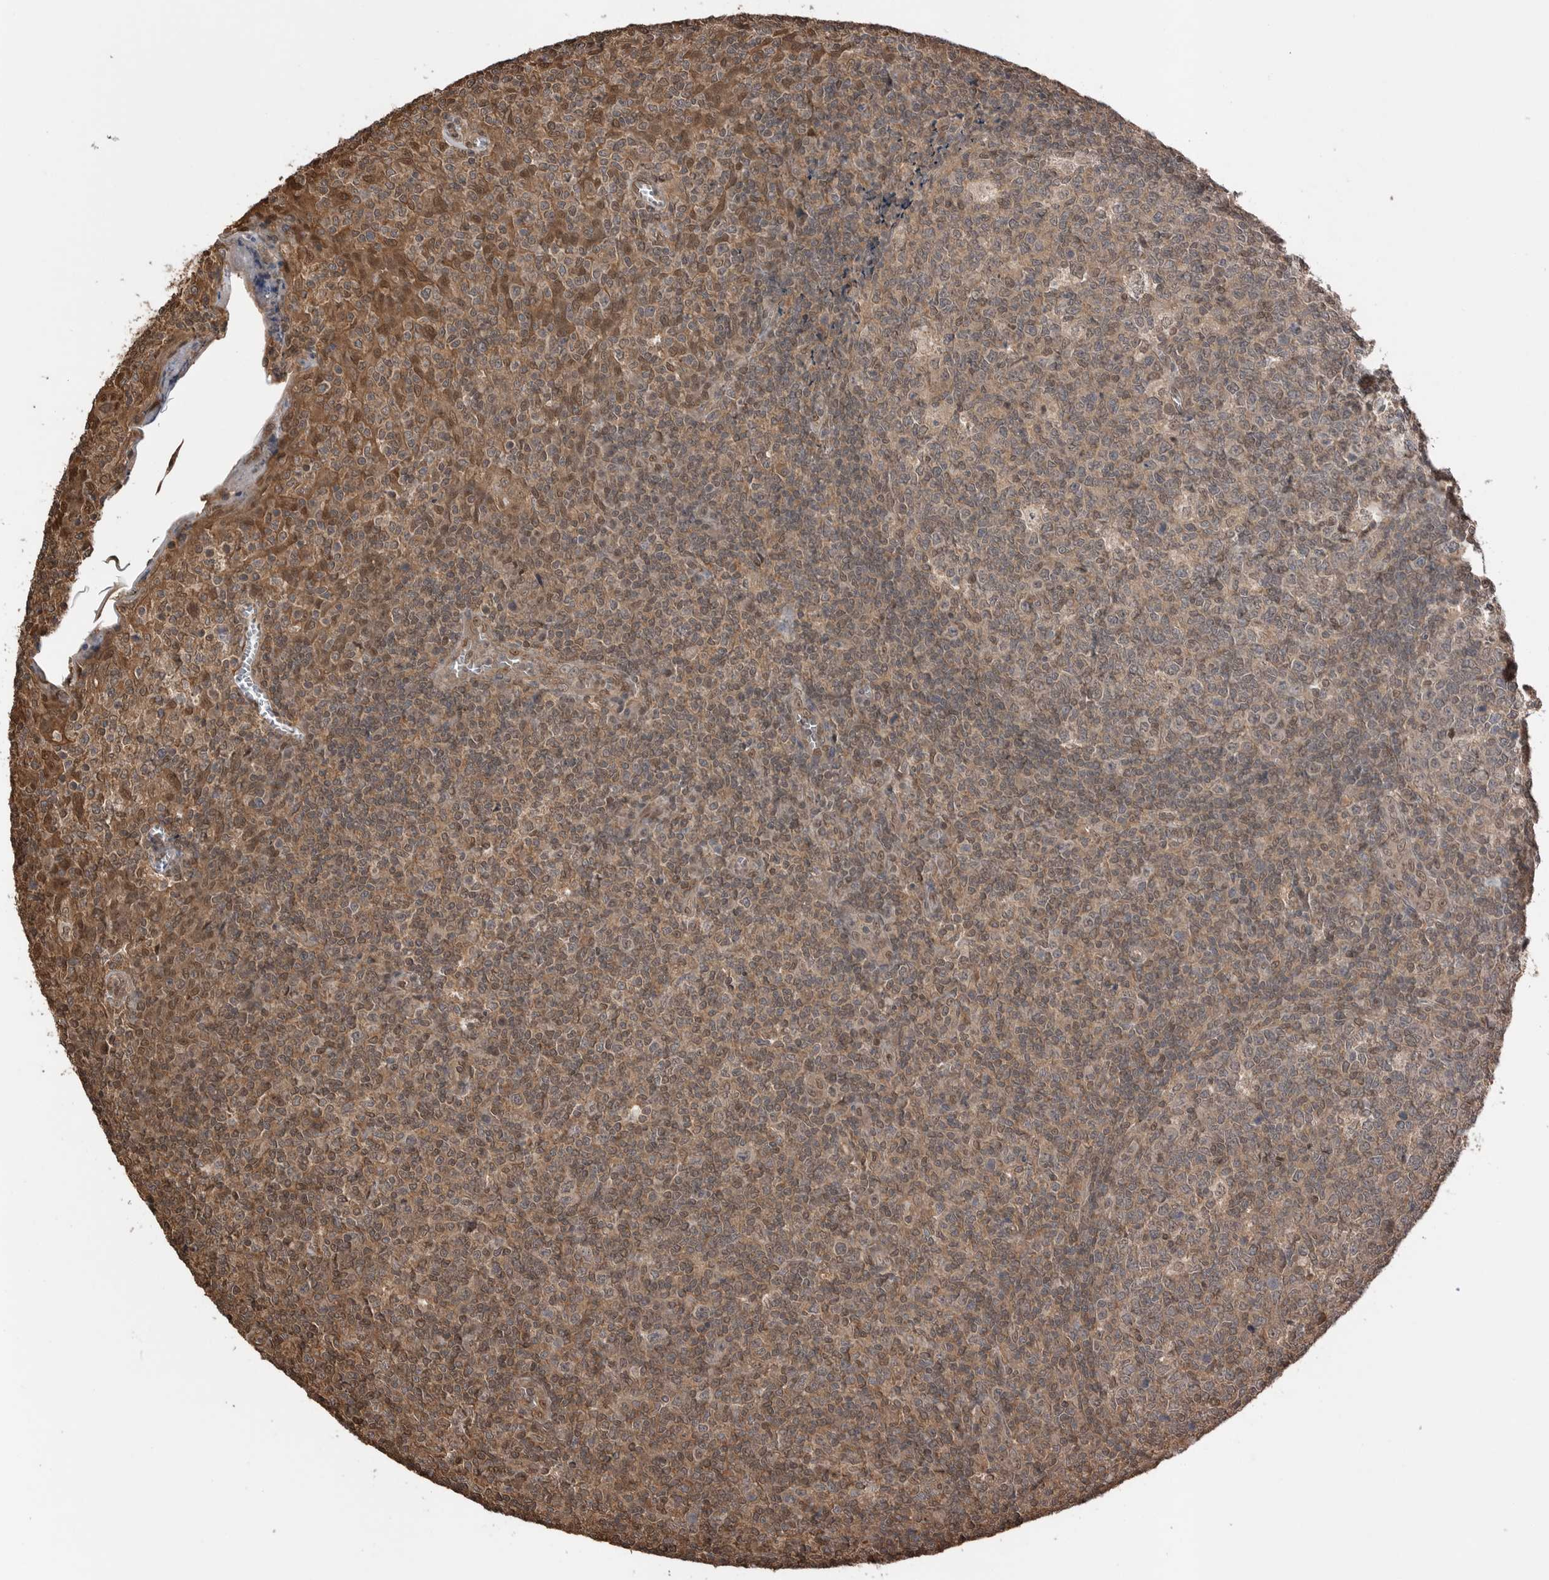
{"staining": {"intensity": "weak", "quantity": ">75%", "location": "cytoplasmic/membranous,nuclear"}, "tissue": "tonsil", "cell_type": "Germinal center cells", "image_type": "normal", "snomed": [{"axis": "morphology", "description": "Normal tissue, NOS"}, {"axis": "topography", "description": "Tonsil"}], "caption": "A low amount of weak cytoplasmic/membranous,nuclear staining is seen in about >75% of germinal center cells in normal tonsil. (DAB = brown stain, brightfield microscopy at high magnification).", "gene": "PEAK1", "patient": {"sex": "female", "age": 19}}